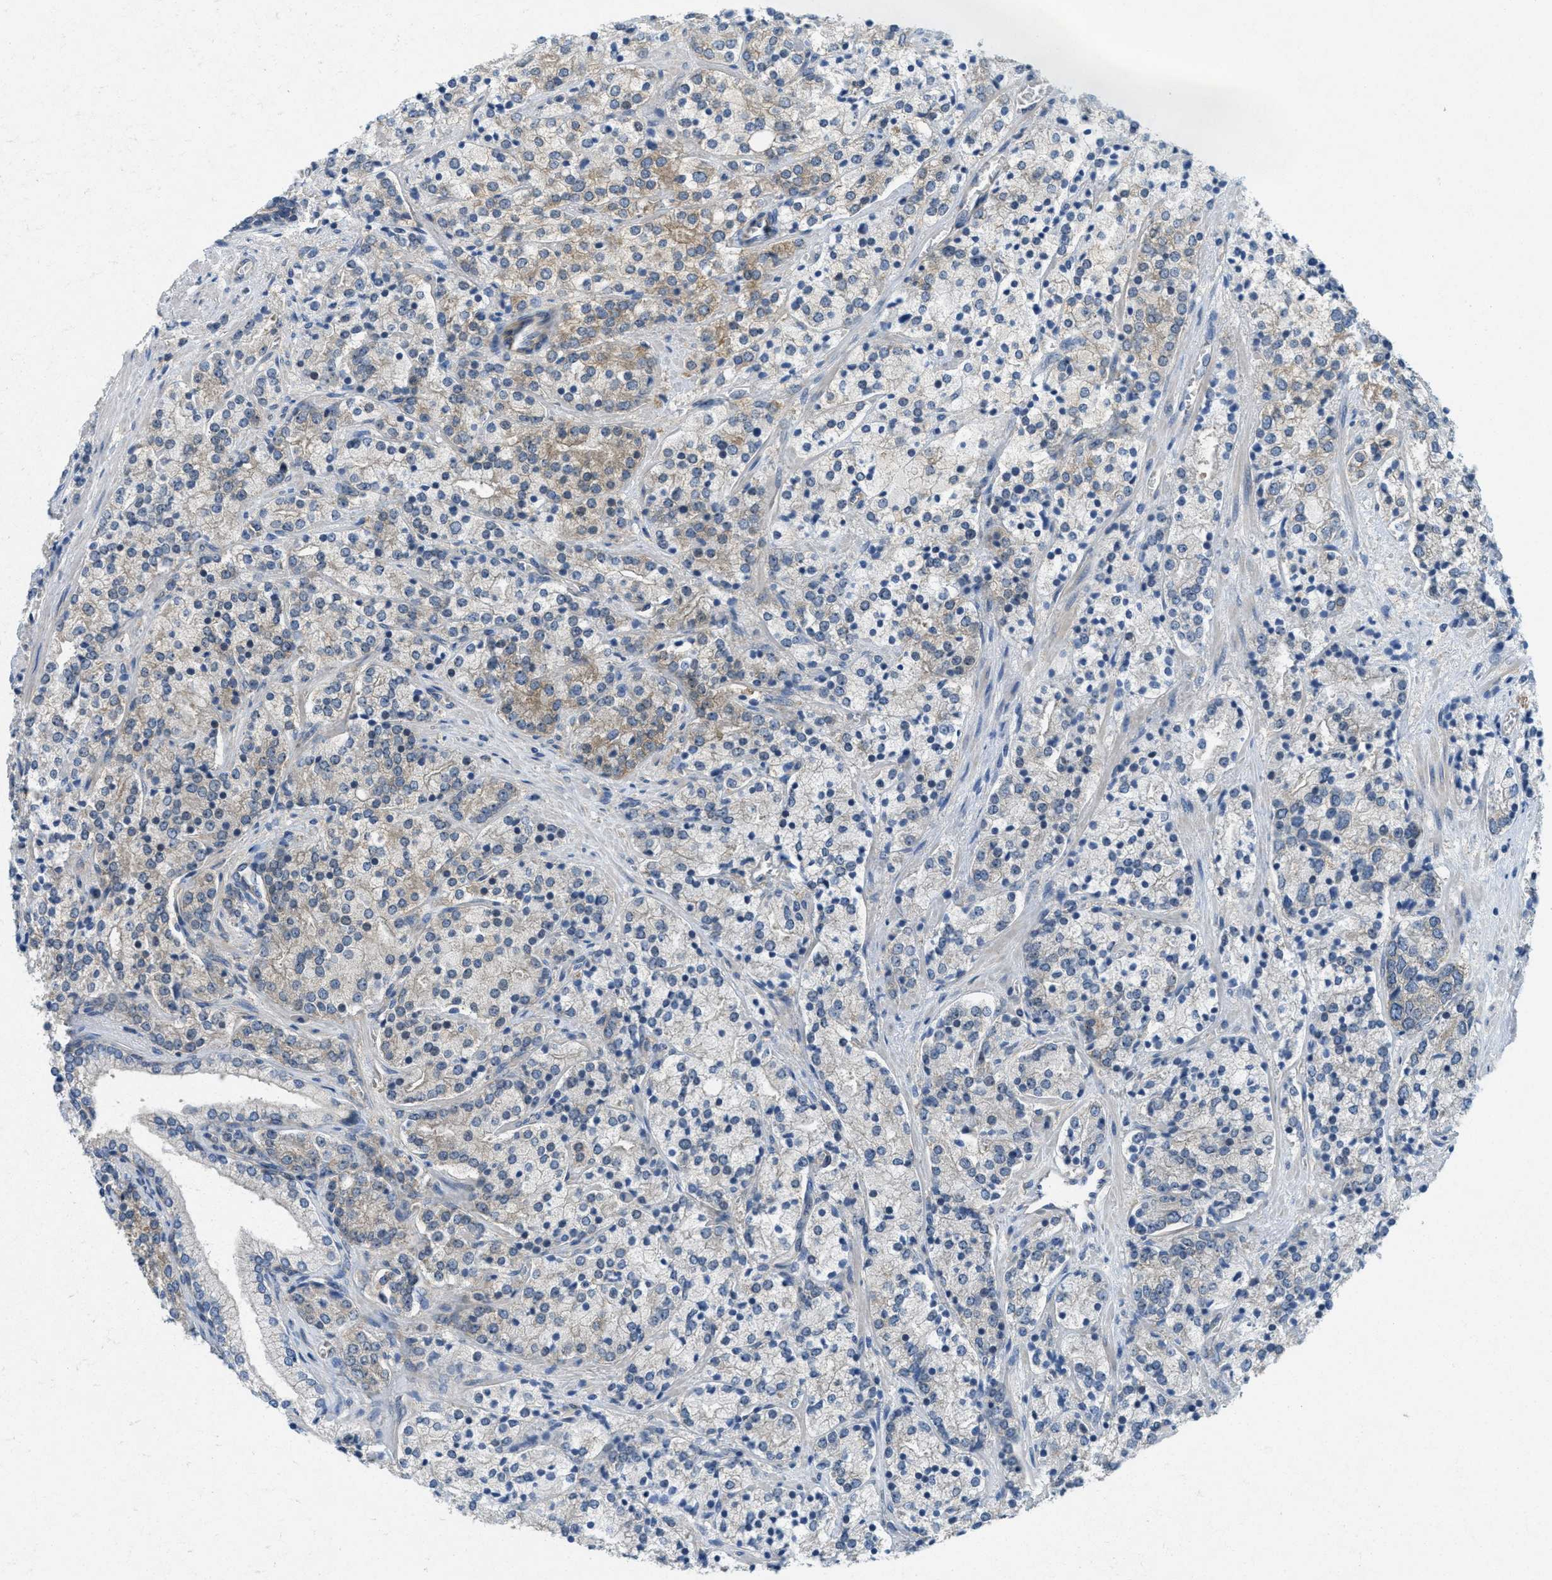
{"staining": {"intensity": "weak", "quantity": "<25%", "location": "cytoplasmic/membranous"}, "tissue": "prostate cancer", "cell_type": "Tumor cells", "image_type": "cancer", "snomed": [{"axis": "morphology", "description": "Adenocarcinoma, High grade"}, {"axis": "topography", "description": "Prostate"}], "caption": "DAB immunohistochemical staining of human prostate cancer demonstrates no significant staining in tumor cells.", "gene": "ZFYVE9", "patient": {"sex": "male", "age": 71}}